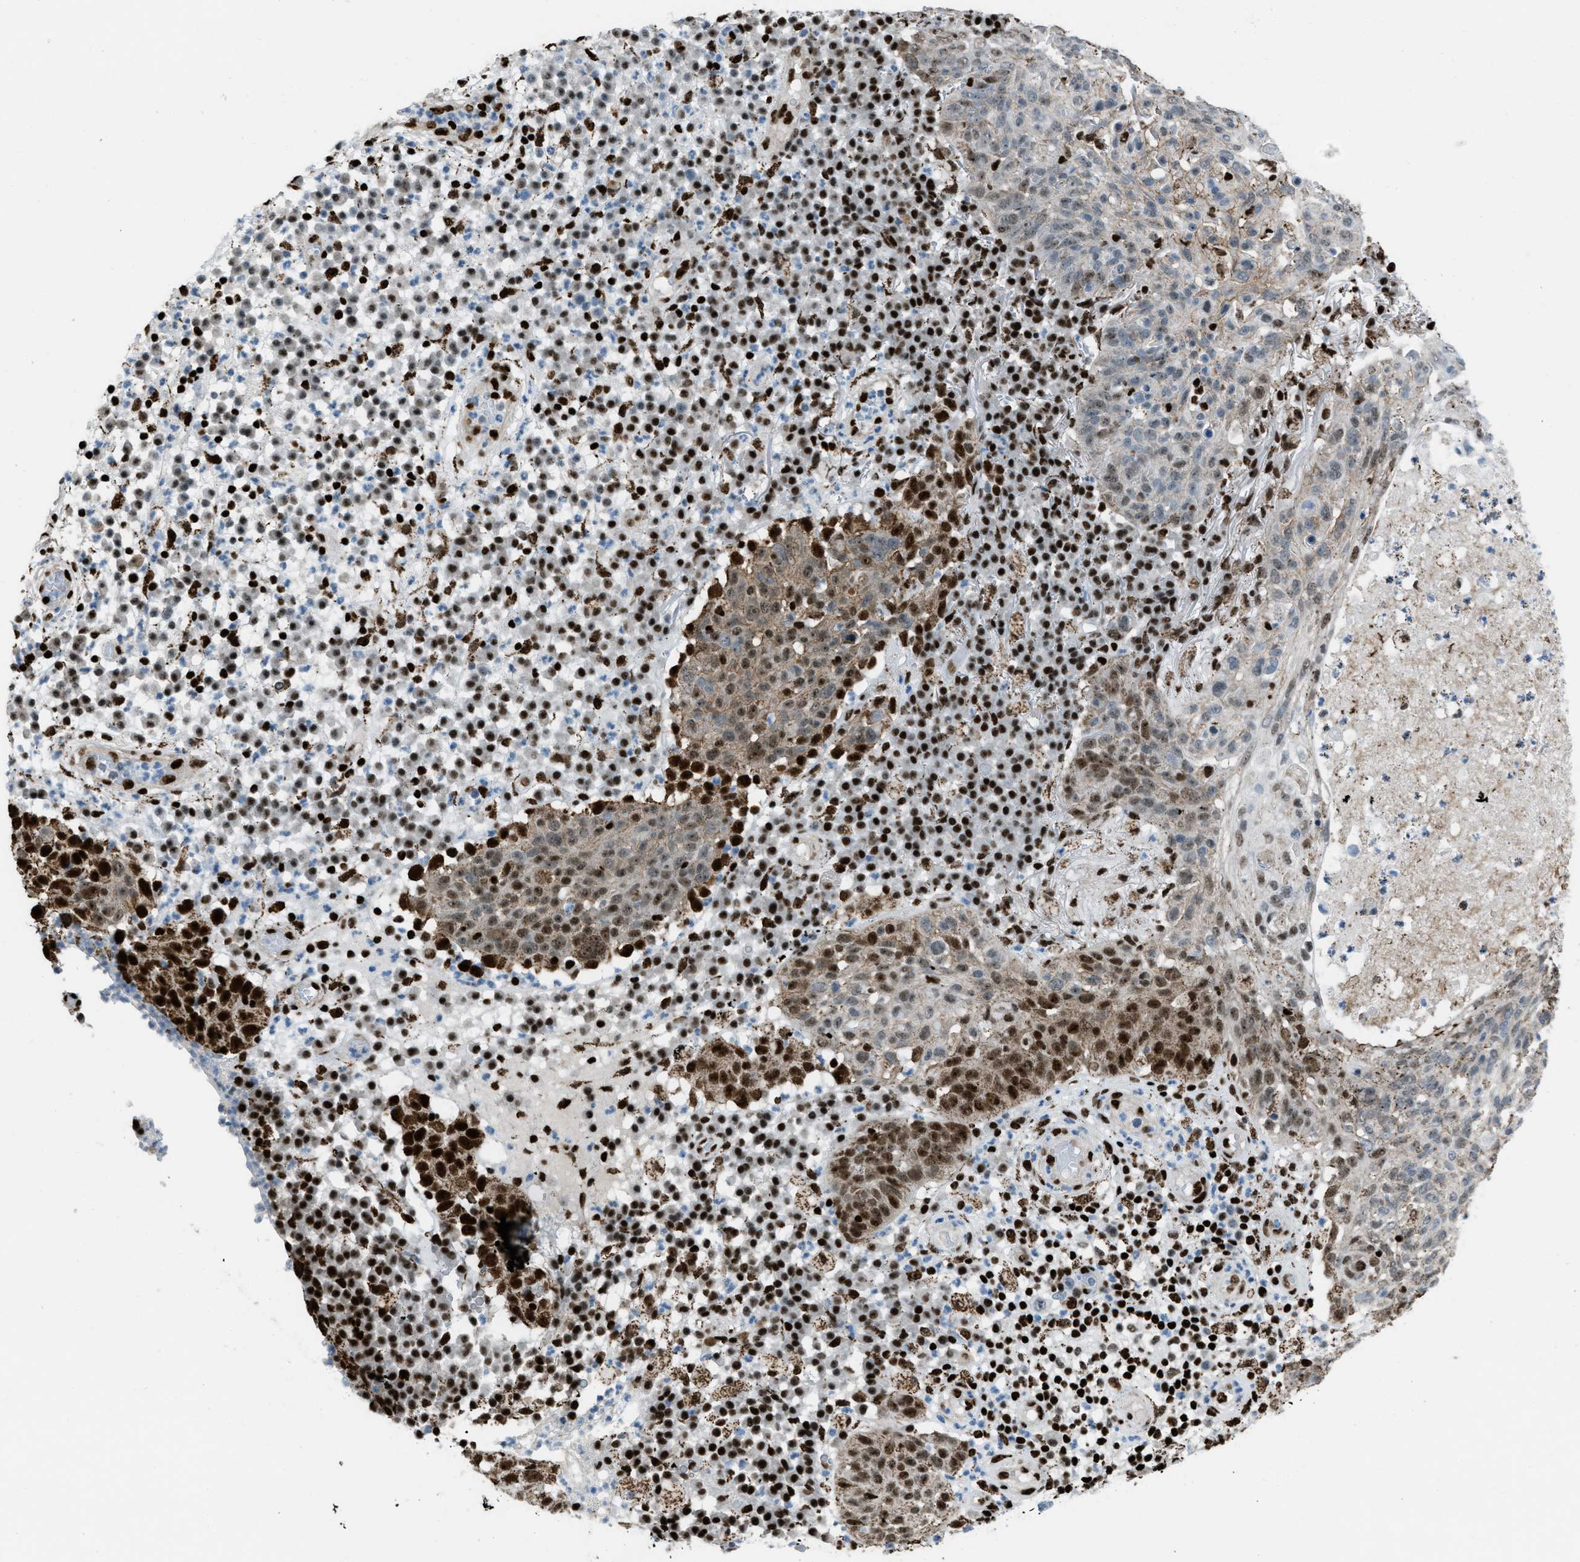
{"staining": {"intensity": "strong", "quantity": "25%-75%", "location": "cytoplasmic/membranous,nuclear"}, "tissue": "skin cancer", "cell_type": "Tumor cells", "image_type": "cancer", "snomed": [{"axis": "morphology", "description": "Squamous cell carcinoma in situ, NOS"}, {"axis": "morphology", "description": "Squamous cell carcinoma, NOS"}, {"axis": "topography", "description": "Skin"}], "caption": "Protein expression analysis of skin cancer demonstrates strong cytoplasmic/membranous and nuclear positivity in approximately 25%-75% of tumor cells. (IHC, brightfield microscopy, high magnification).", "gene": "SLFN5", "patient": {"sex": "male", "age": 93}}